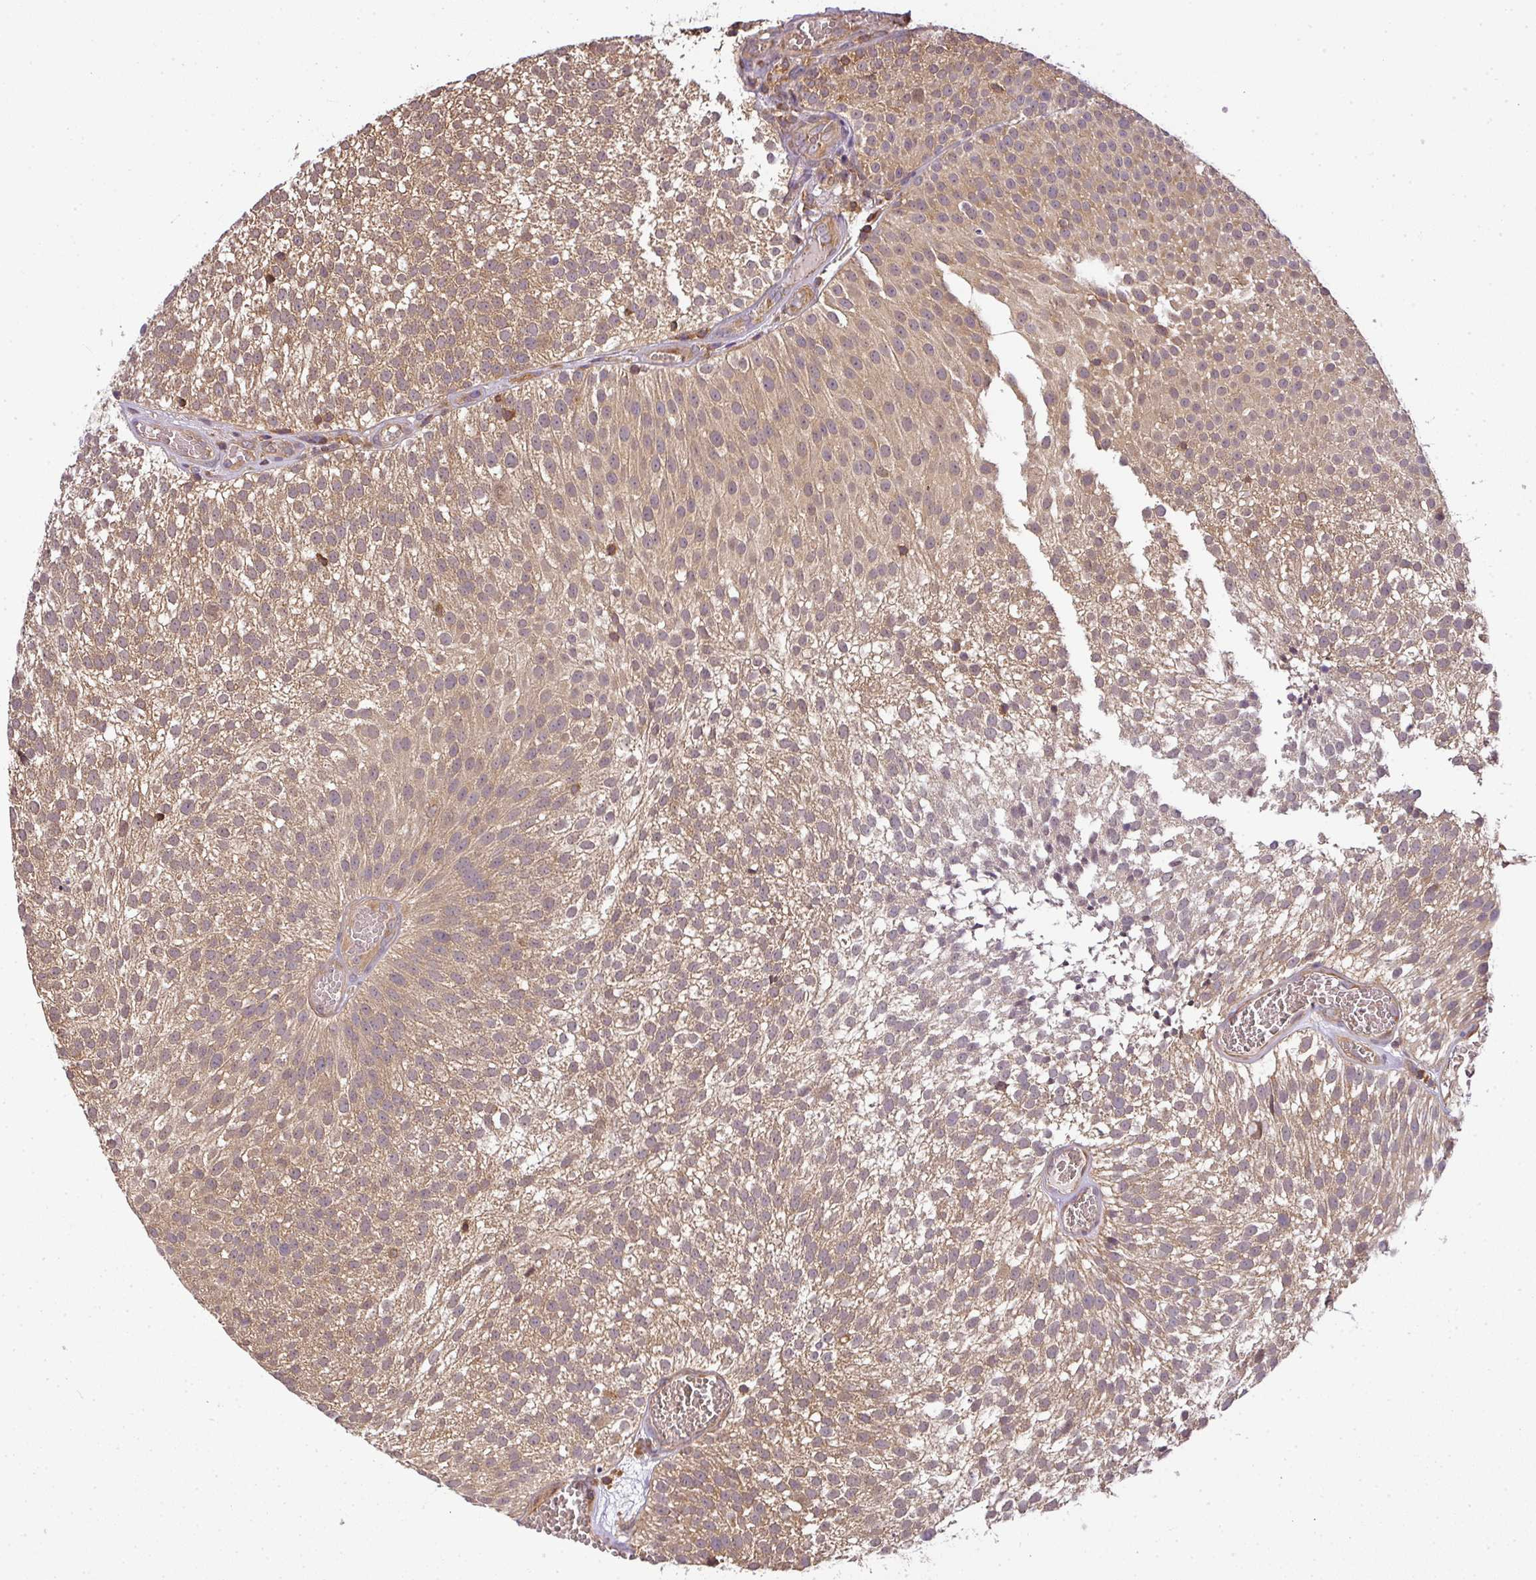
{"staining": {"intensity": "moderate", "quantity": ">75%", "location": "cytoplasmic/membranous"}, "tissue": "urothelial cancer", "cell_type": "Tumor cells", "image_type": "cancer", "snomed": [{"axis": "morphology", "description": "Urothelial carcinoma, Low grade"}, {"axis": "topography", "description": "Urinary bladder"}], "caption": "Immunohistochemistry (IHC) image of human low-grade urothelial carcinoma stained for a protein (brown), which exhibits medium levels of moderate cytoplasmic/membranous expression in about >75% of tumor cells.", "gene": "TCL1B", "patient": {"sex": "female", "age": 79}}